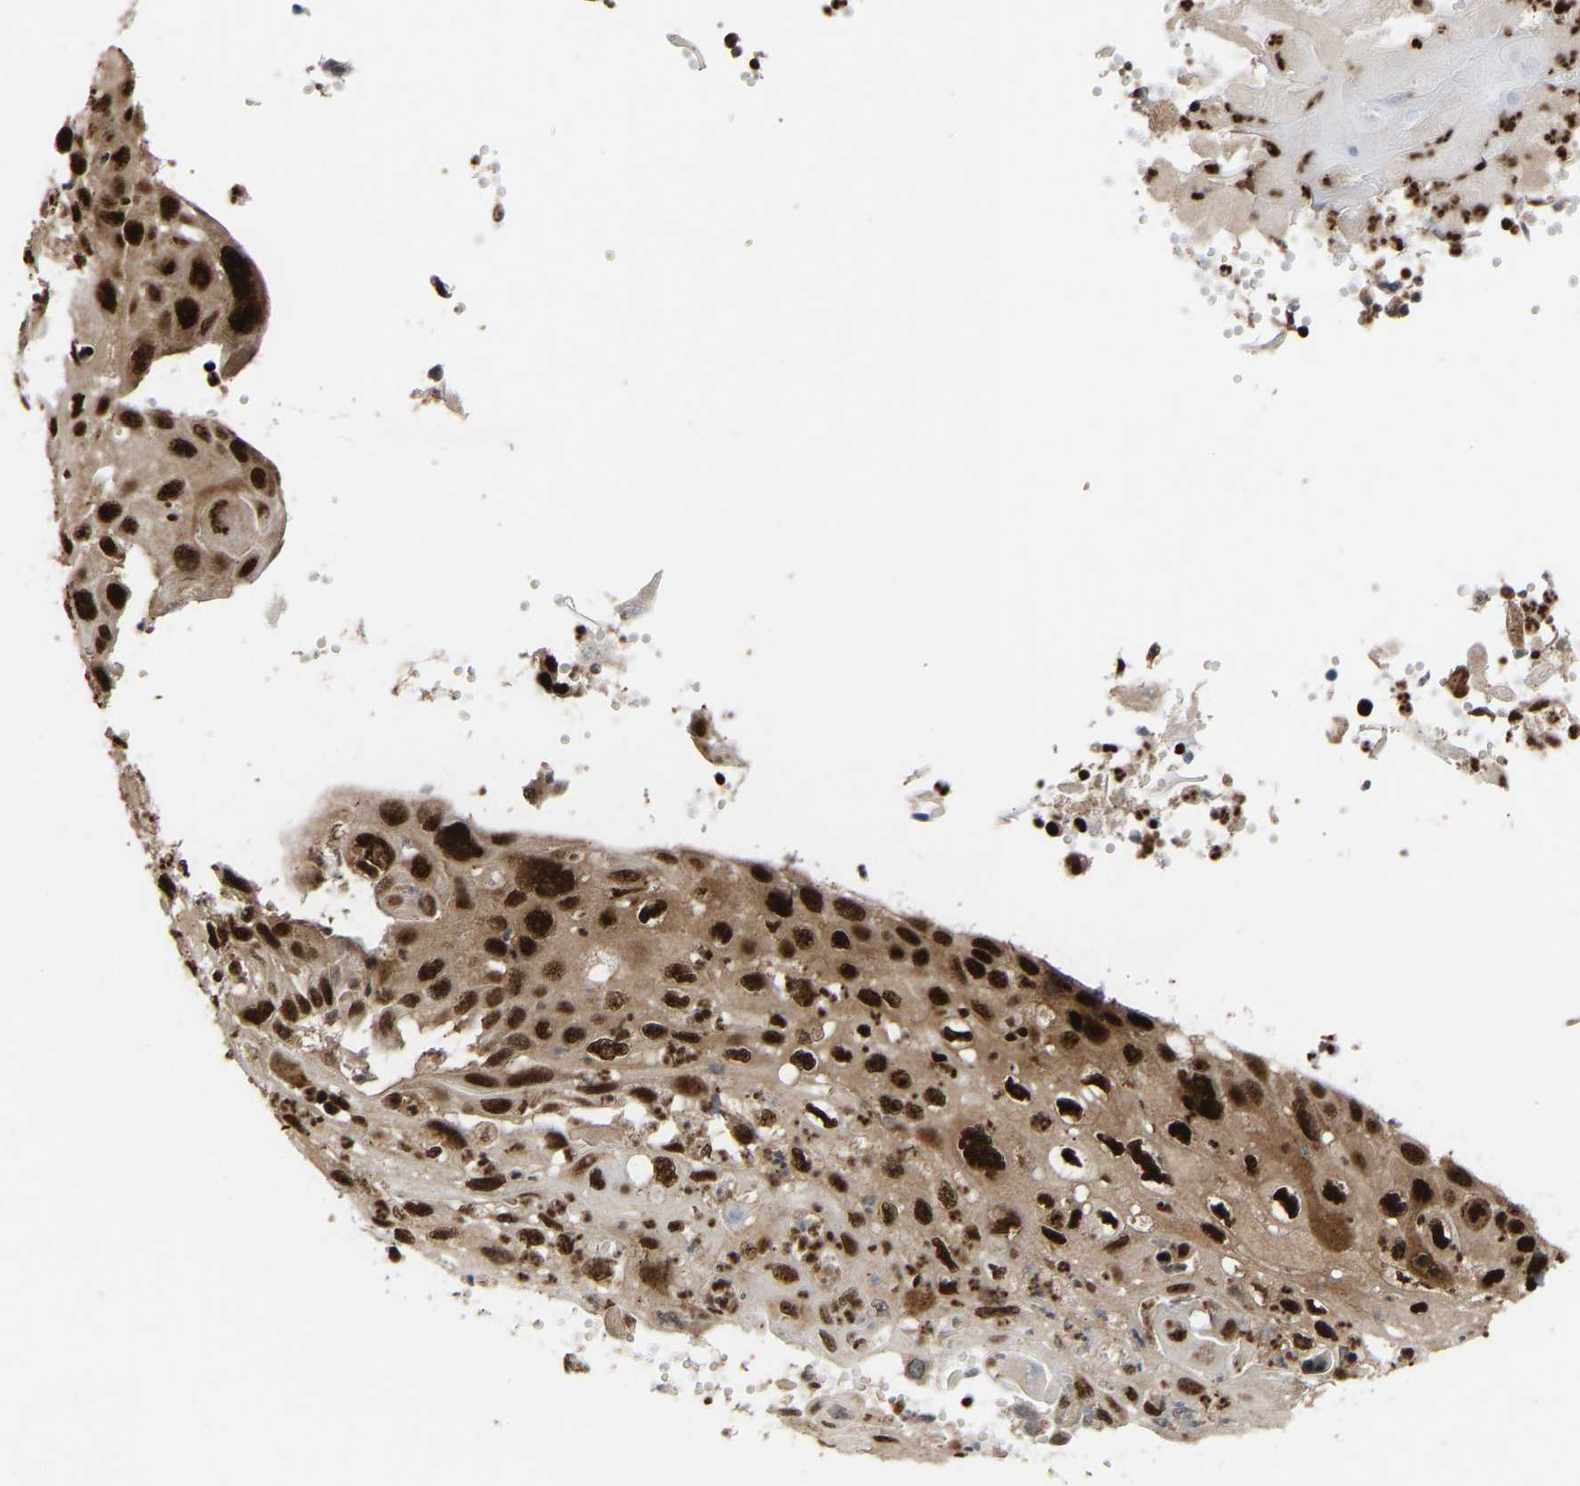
{"staining": {"intensity": "strong", "quantity": ">75%", "location": "cytoplasmic/membranous,nuclear"}, "tissue": "cervical cancer", "cell_type": "Tumor cells", "image_type": "cancer", "snomed": [{"axis": "morphology", "description": "Squamous cell carcinoma, NOS"}, {"axis": "topography", "description": "Cervix"}], "caption": "The immunohistochemical stain highlights strong cytoplasmic/membranous and nuclear expression in tumor cells of squamous cell carcinoma (cervical) tissue. (brown staining indicates protein expression, while blue staining denotes nuclei).", "gene": "ALYREF", "patient": {"sex": "female", "age": 70}}